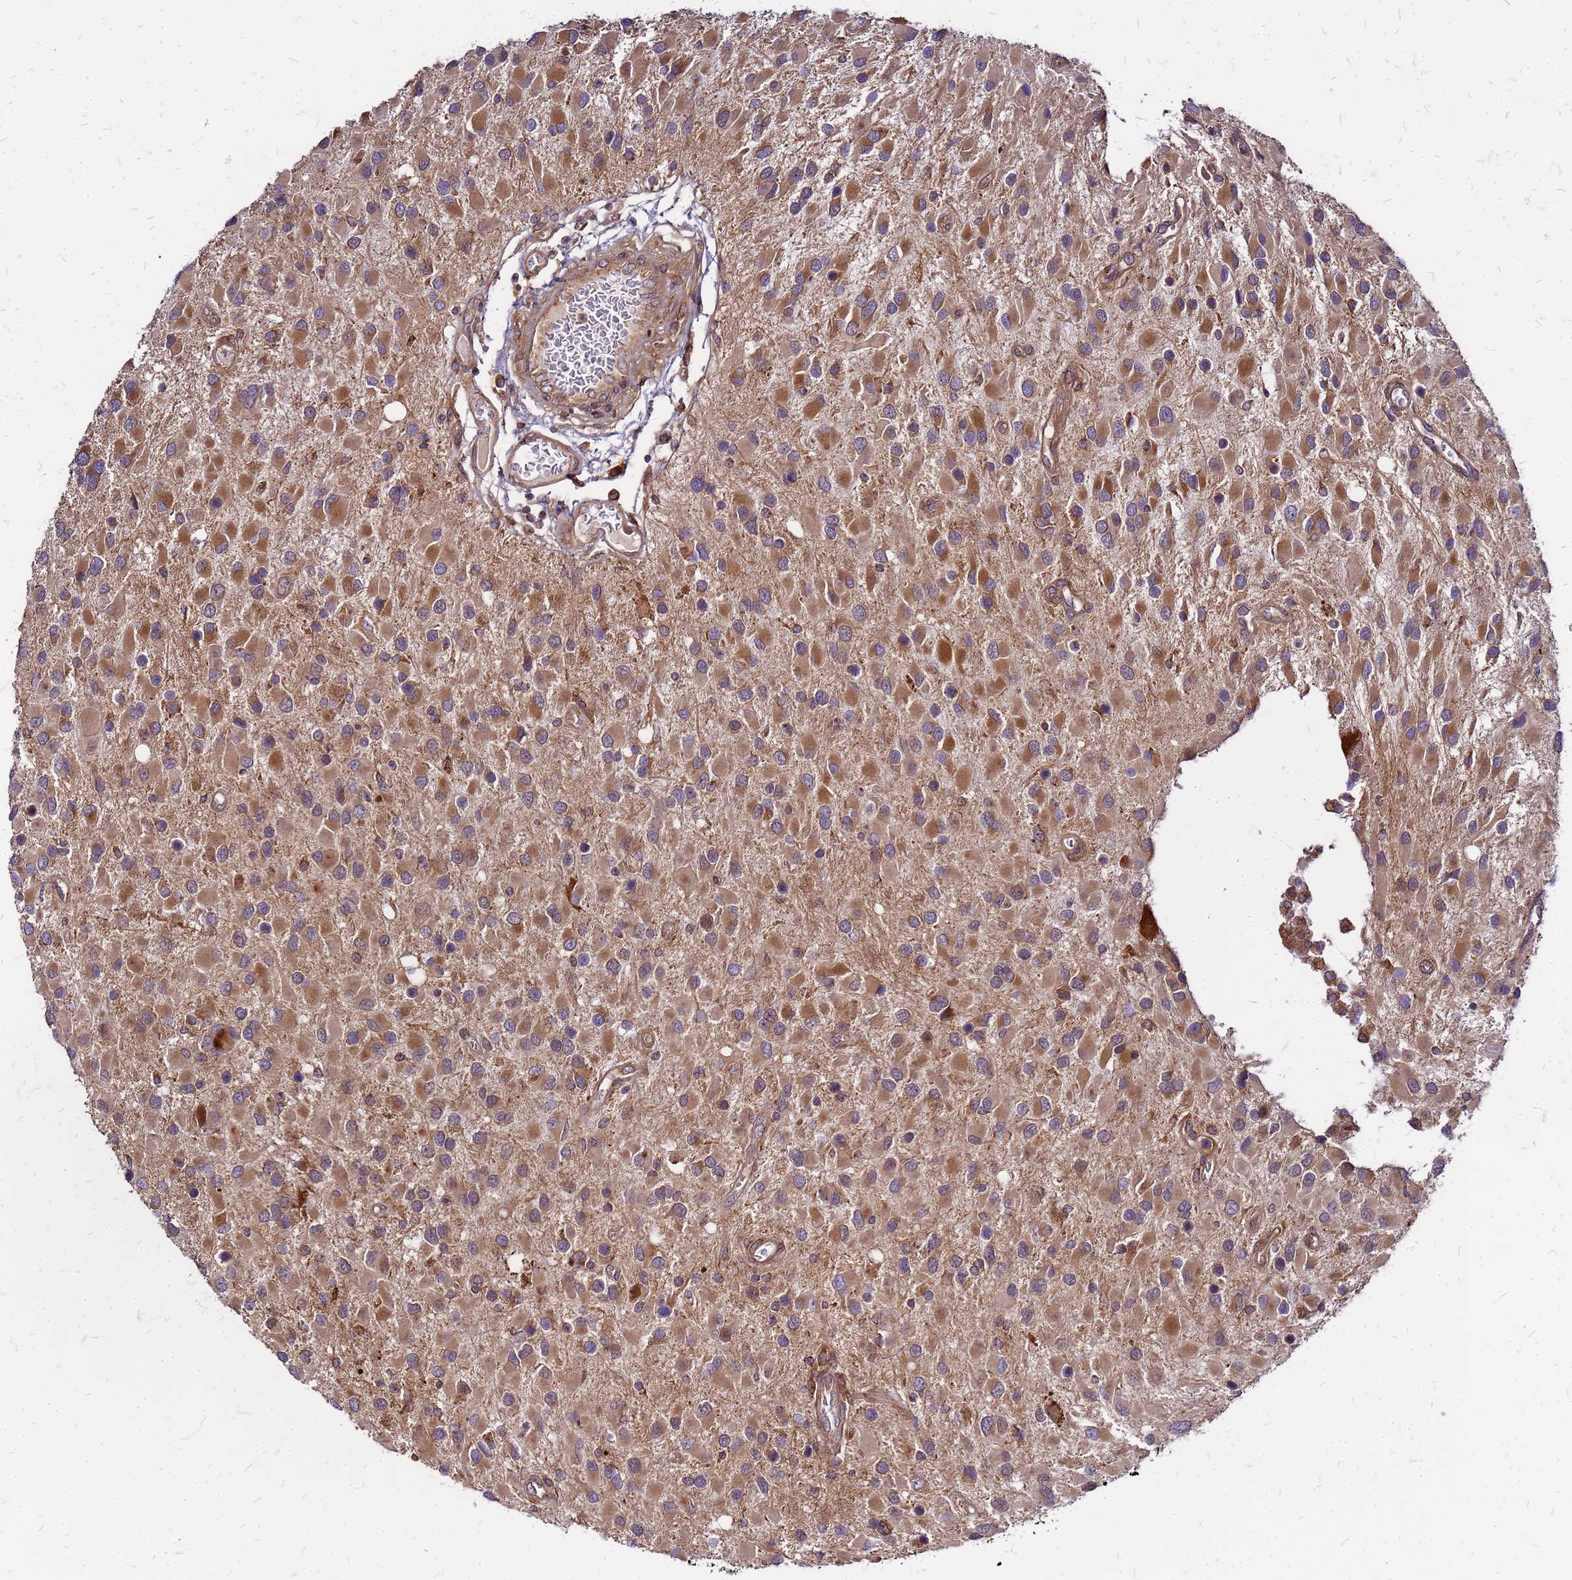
{"staining": {"intensity": "moderate", "quantity": ">75%", "location": "cytoplasmic/membranous"}, "tissue": "glioma", "cell_type": "Tumor cells", "image_type": "cancer", "snomed": [{"axis": "morphology", "description": "Glioma, malignant, High grade"}, {"axis": "topography", "description": "Brain"}], "caption": "High-power microscopy captured an immunohistochemistry (IHC) photomicrograph of glioma, revealing moderate cytoplasmic/membranous positivity in approximately >75% of tumor cells. The staining is performed using DAB brown chromogen to label protein expression. The nuclei are counter-stained blue using hematoxylin.", "gene": "CYBC1", "patient": {"sex": "male", "age": 53}}